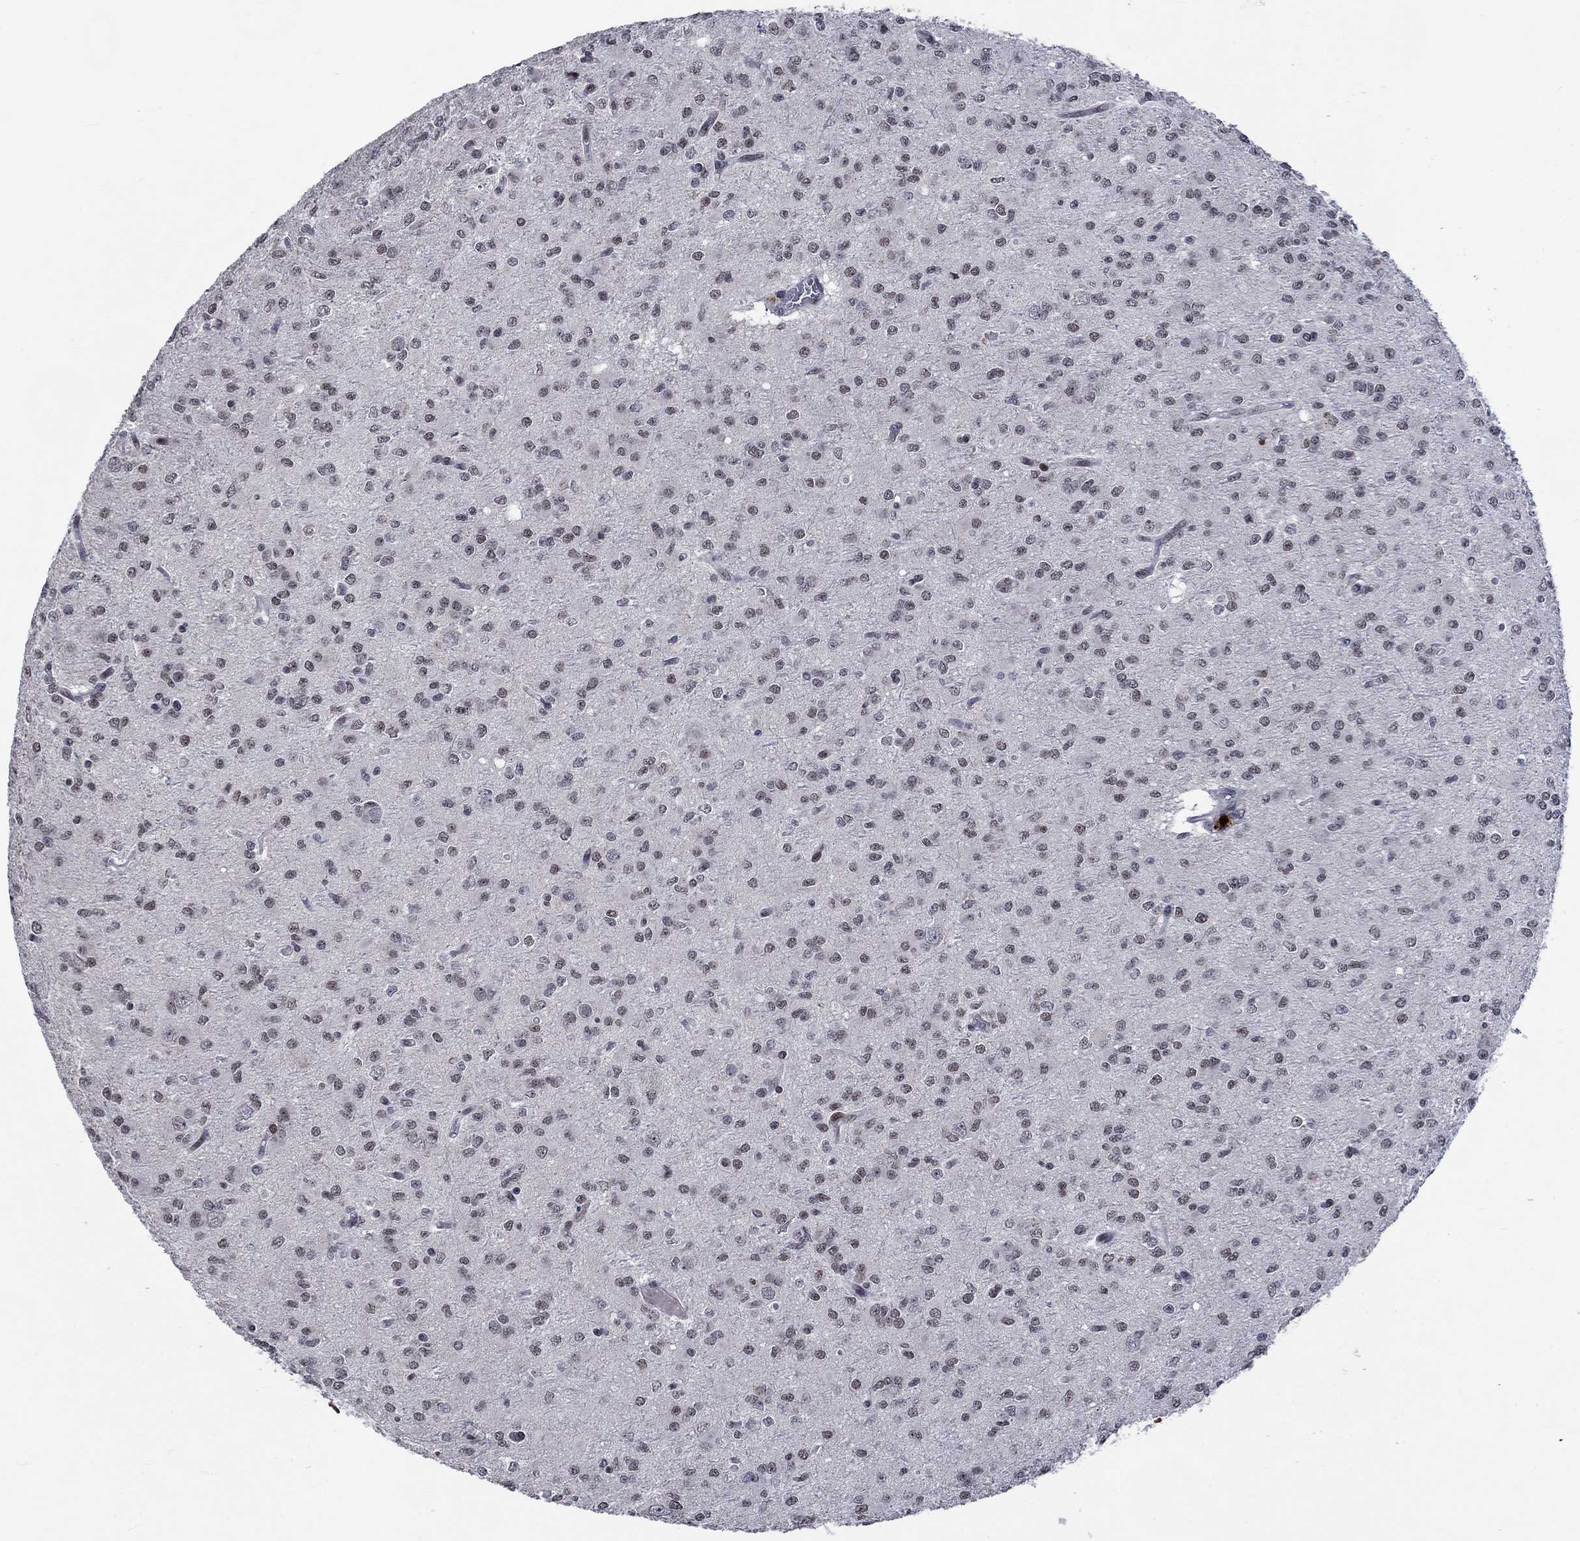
{"staining": {"intensity": "negative", "quantity": "none", "location": "none"}, "tissue": "glioma", "cell_type": "Tumor cells", "image_type": "cancer", "snomed": [{"axis": "morphology", "description": "Glioma, malignant, Low grade"}, {"axis": "topography", "description": "Brain"}], "caption": "An image of human low-grade glioma (malignant) is negative for staining in tumor cells. The staining is performed using DAB brown chromogen with nuclei counter-stained in using hematoxylin.", "gene": "HTN1", "patient": {"sex": "male", "age": 27}}